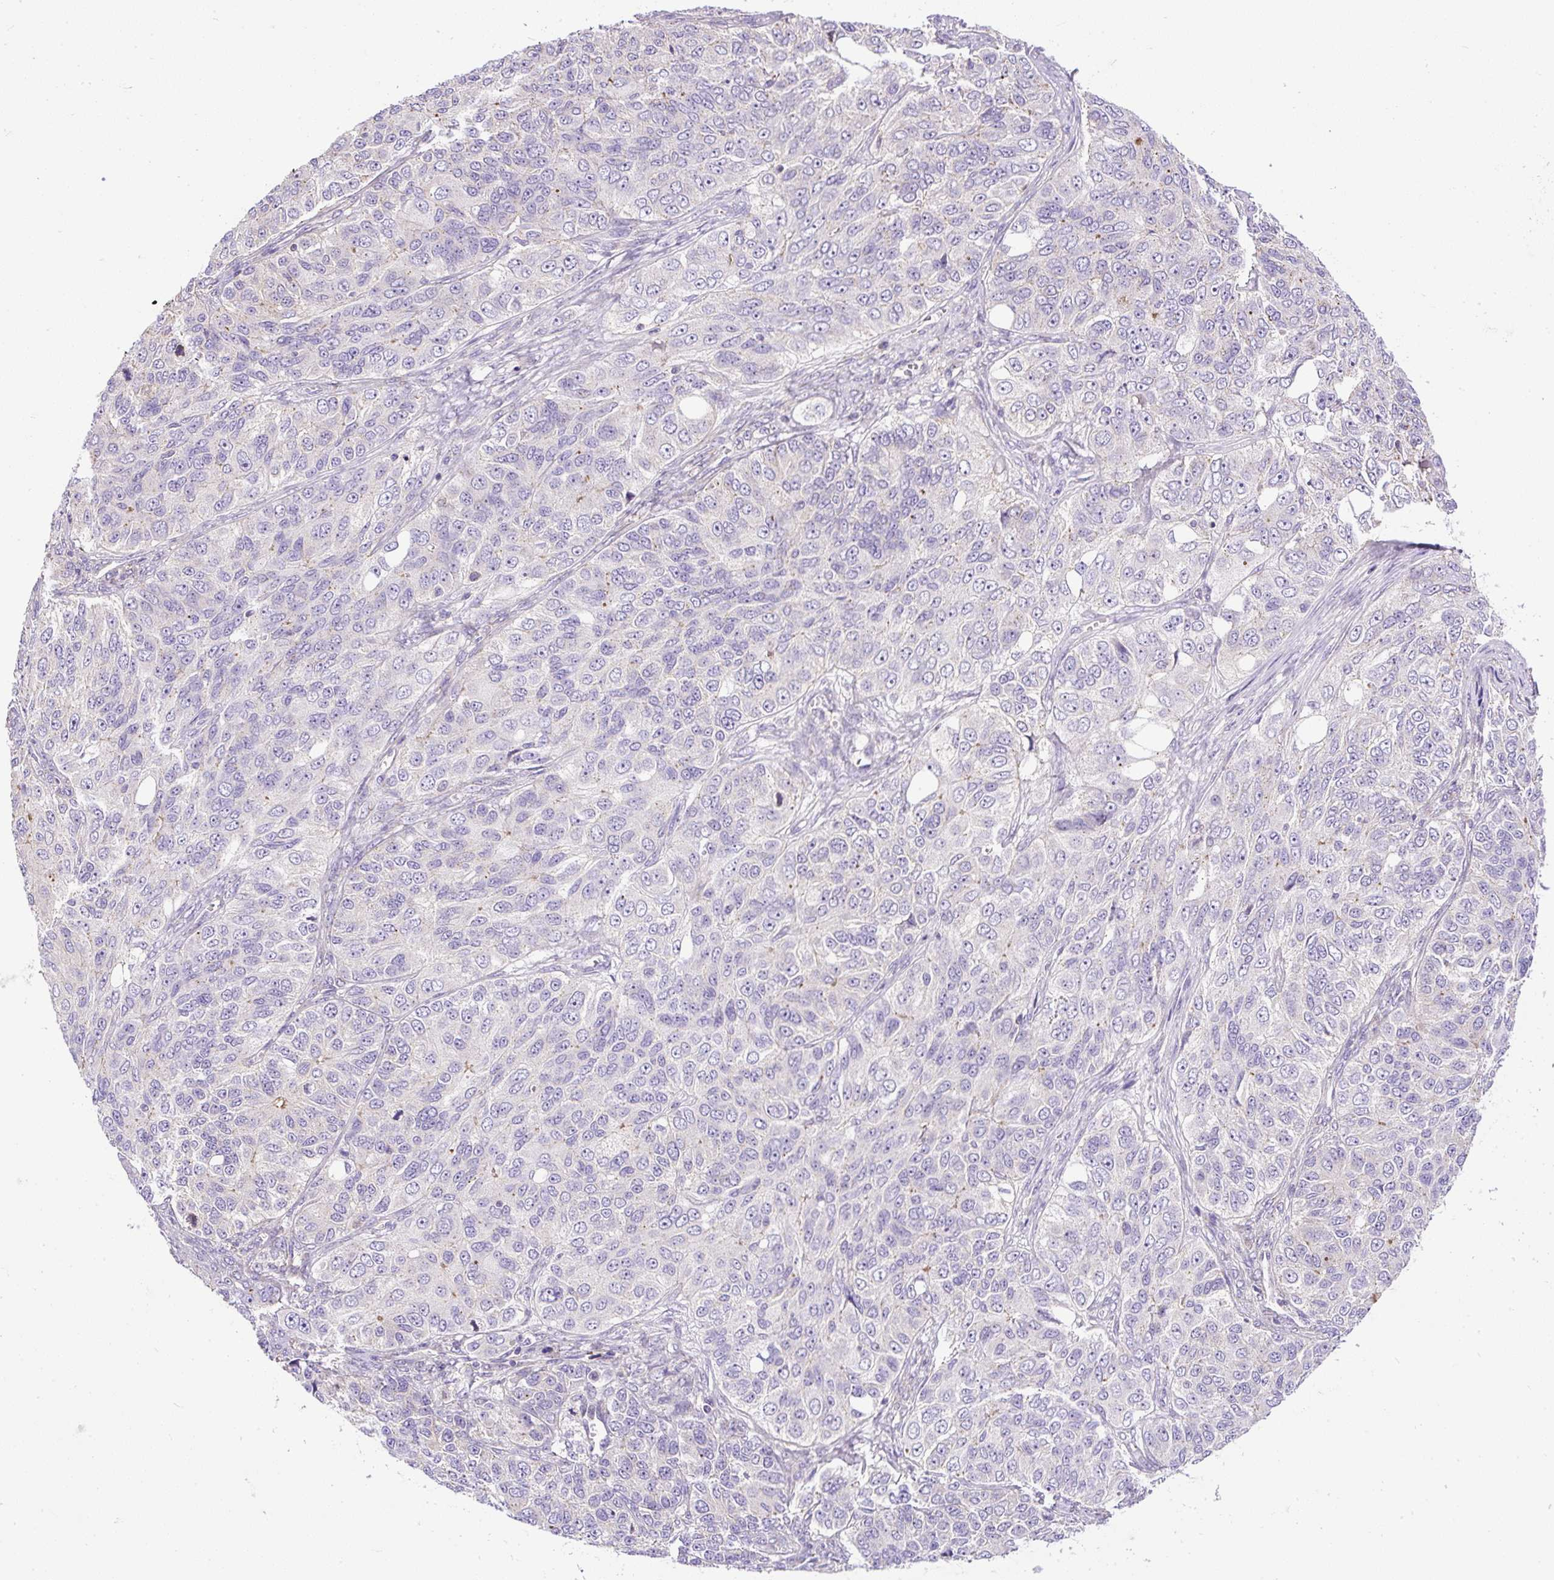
{"staining": {"intensity": "negative", "quantity": "none", "location": "none"}, "tissue": "ovarian cancer", "cell_type": "Tumor cells", "image_type": "cancer", "snomed": [{"axis": "morphology", "description": "Carcinoma, endometroid"}, {"axis": "topography", "description": "Ovary"}], "caption": "This is an IHC micrograph of human ovarian cancer. There is no staining in tumor cells.", "gene": "CFAP47", "patient": {"sex": "female", "age": 51}}